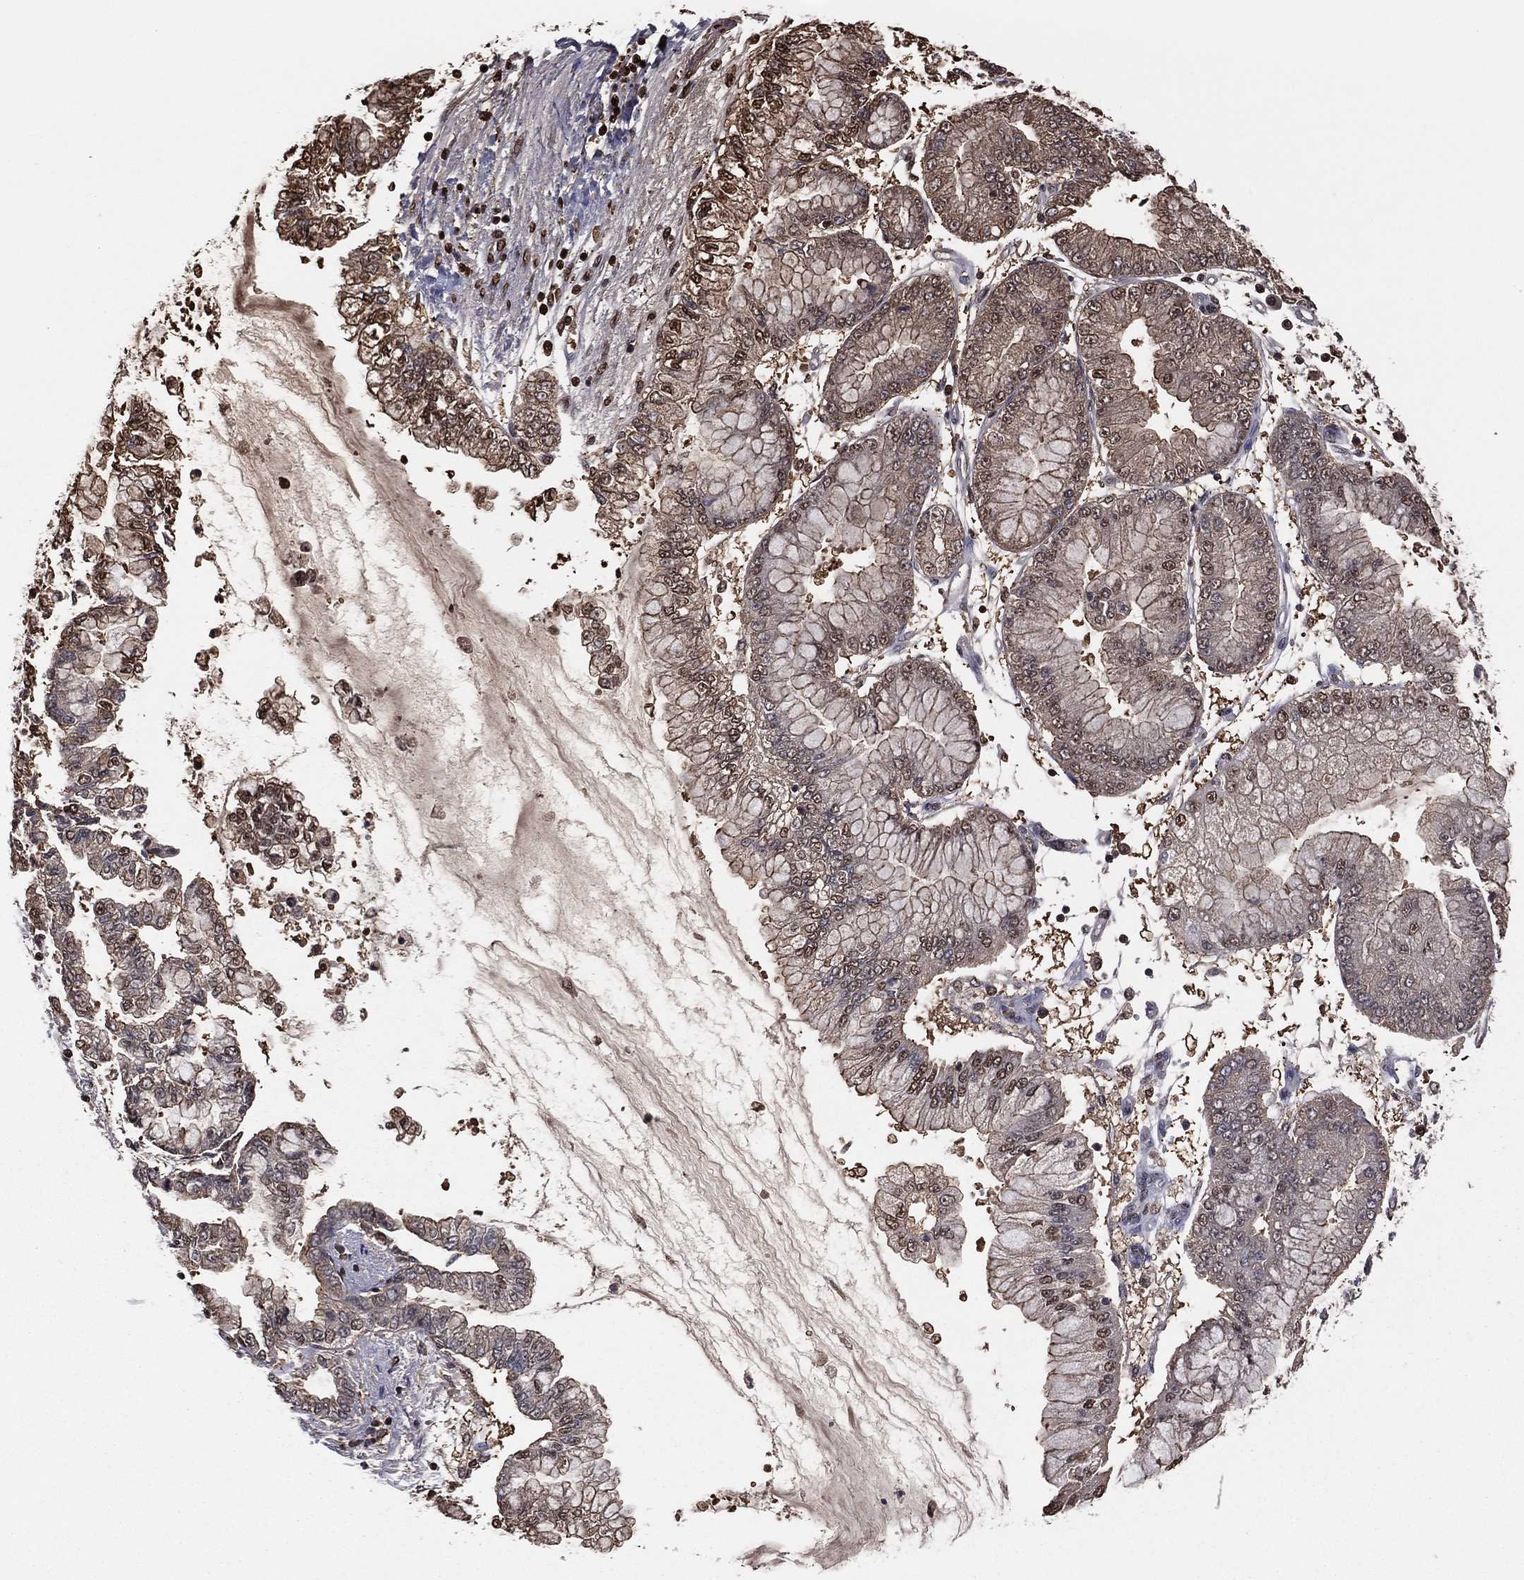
{"staining": {"intensity": "weak", "quantity": "25%-75%", "location": "cytoplasmic/membranous,nuclear"}, "tissue": "stomach cancer", "cell_type": "Tumor cells", "image_type": "cancer", "snomed": [{"axis": "morphology", "description": "Adenocarcinoma, NOS"}, {"axis": "topography", "description": "Stomach, upper"}], "caption": "Immunohistochemistry (IHC) photomicrograph of neoplastic tissue: human stomach cancer (adenocarcinoma) stained using immunohistochemistry (IHC) exhibits low levels of weak protein expression localized specifically in the cytoplasmic/membranous and nuclear of tumor cells, appearing as a cytoplasmic/membranous and nuclear brown color.", "gene": "GAPDH", "patient": {"sex": "female", "age": 74}}